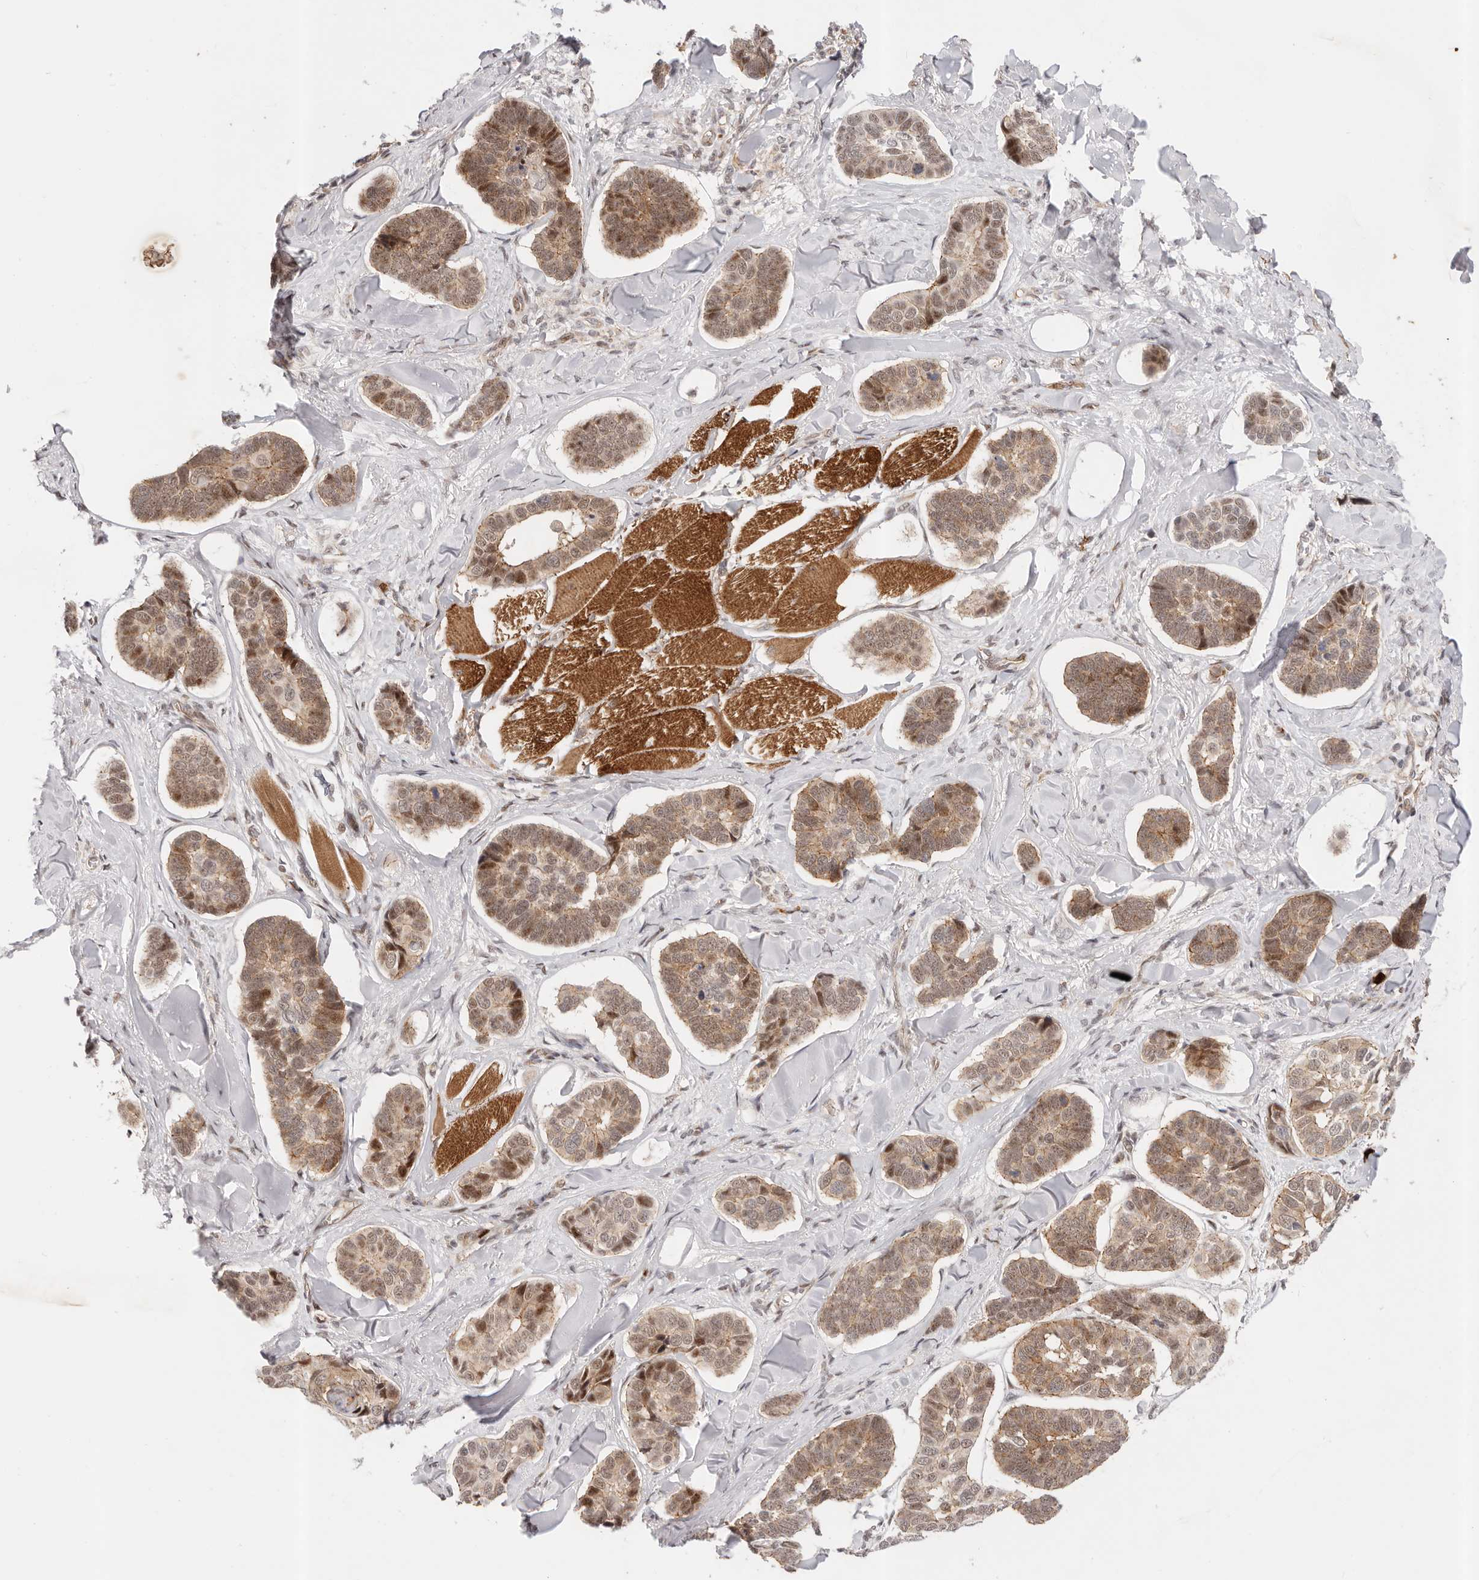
{"staining": {"intensity": "moderate", "quantity": ">75%", "location": "cytoplasmic/membranous,nuclear"}, "tissue": "skin cancer", "cell_type": "Tumor cells", "image_type": "cancer", "snomed": [{"axis": "morphology", "description": "Basal cell carcinoma"}, {"axis": "topography", "description": "Skin"}], "caption": "Skin basal cell carcinoma was stained to show a protein in brown. There is medium levels of moderate cytoplasmic/membranous and nuclear staining in approximately >75% of tumor cells. The staining is performed using DAB brown chromogen to label protein expression. The nuclei are counter-stained blue using hematoxylin.", "gene": "AFDN", "patient": {"sex": "male", "age": 62}}